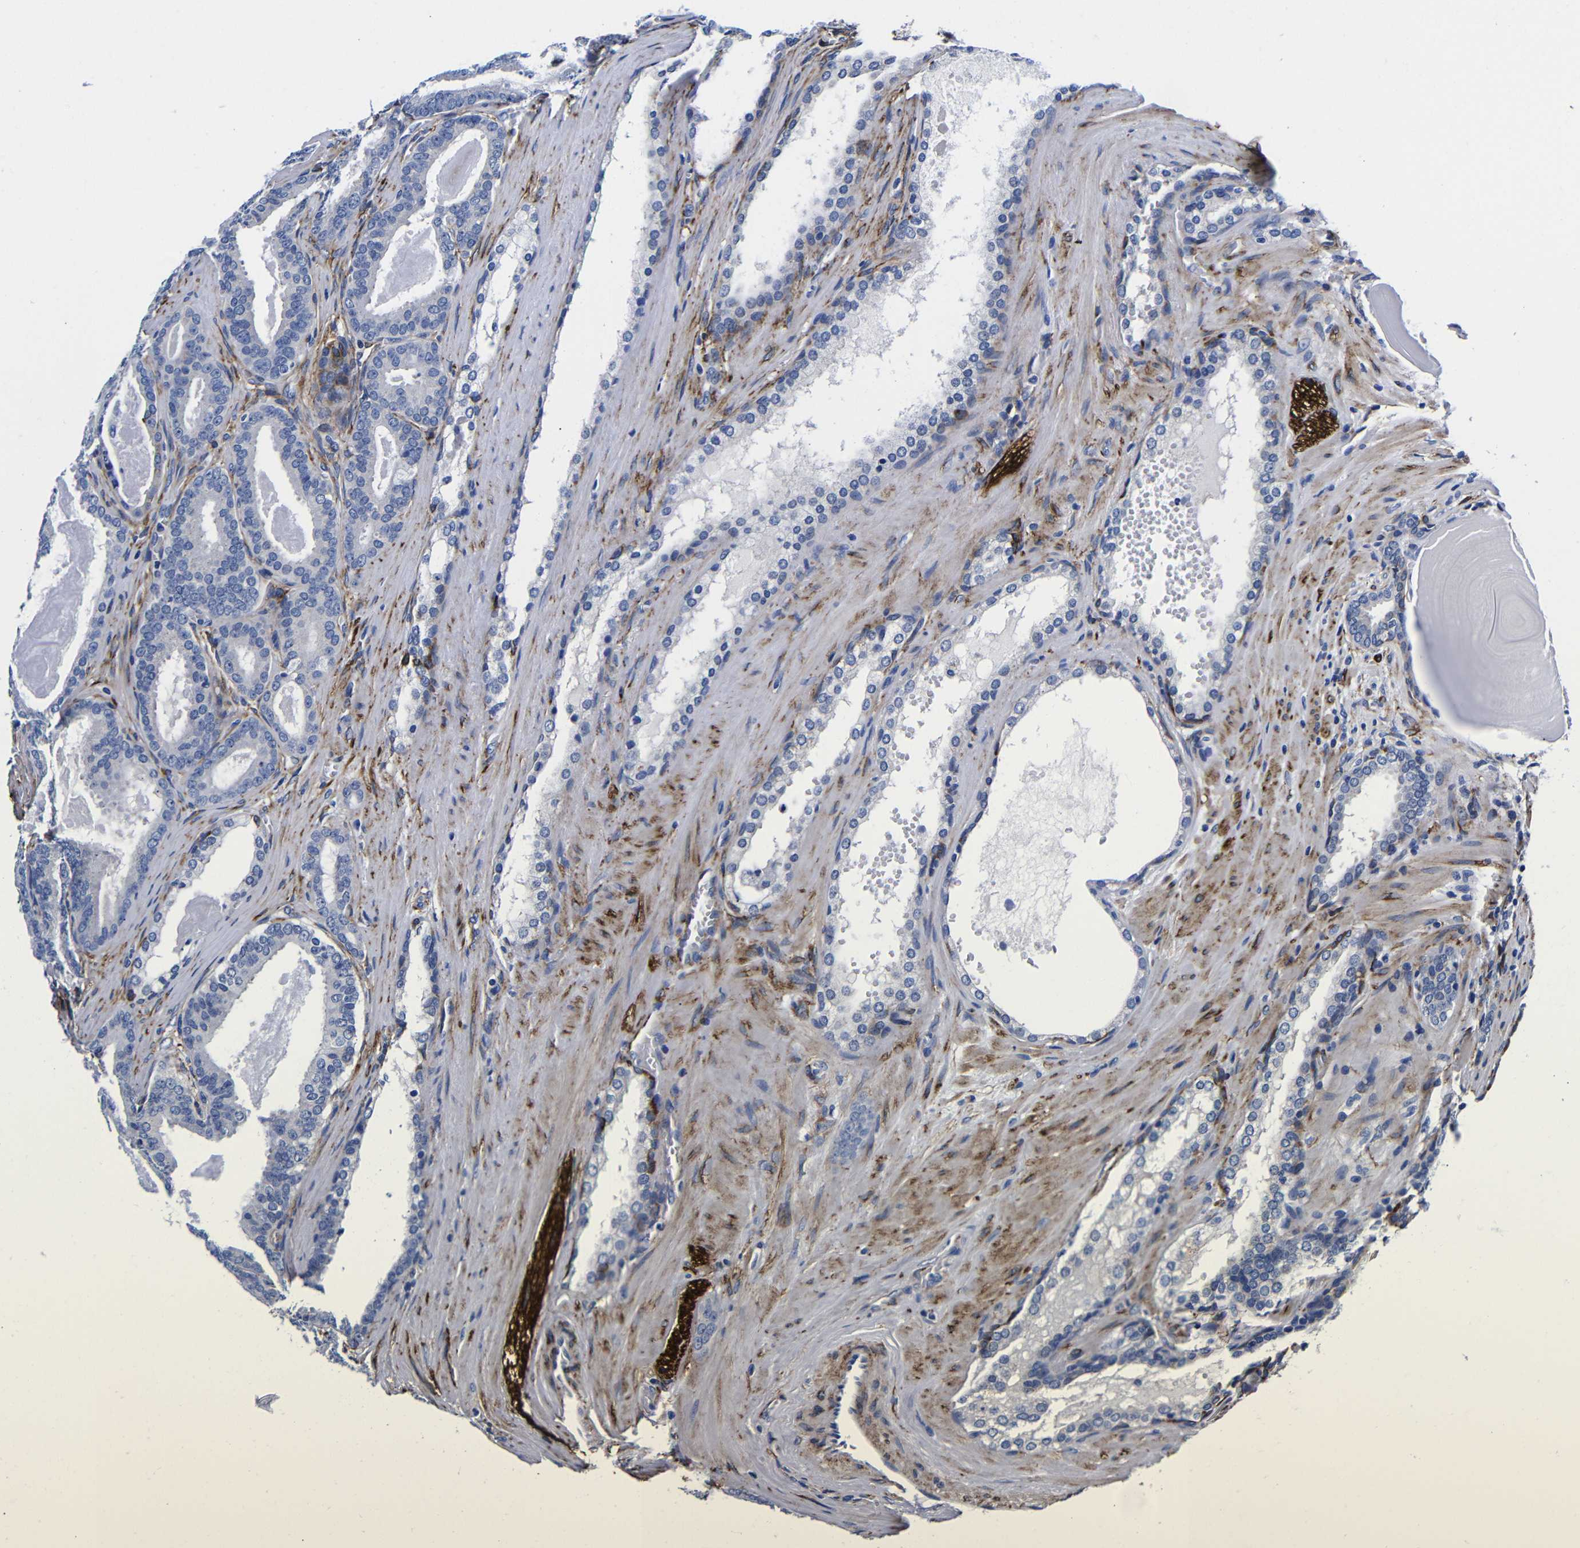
{"staining": {"intensity": "negative", "quantity": "none", "location": "none"}, "tissue": "prostate cancer", "cell_type": "Tumor cells", "image_type": "cancer", "snomed": [{"axis": "morphology", "description": "Adenocarcinoma, High grade"}, {"axis": "topography", "description": "Prostate"}], "caption": "A photomicrograph of prostate high-grade adenocarcinoma stained for a protein demonstrates no brown staining in tumor cells. The staining was performed using DAB (3,3'-diaminobenzidine) to visualize the protein expression in brown, while the nuclei were stained in blue with hematoxylin (Magnification: 20x).", "gene": "LRIG1", "patient": {"sex": "male", "age": 60}}